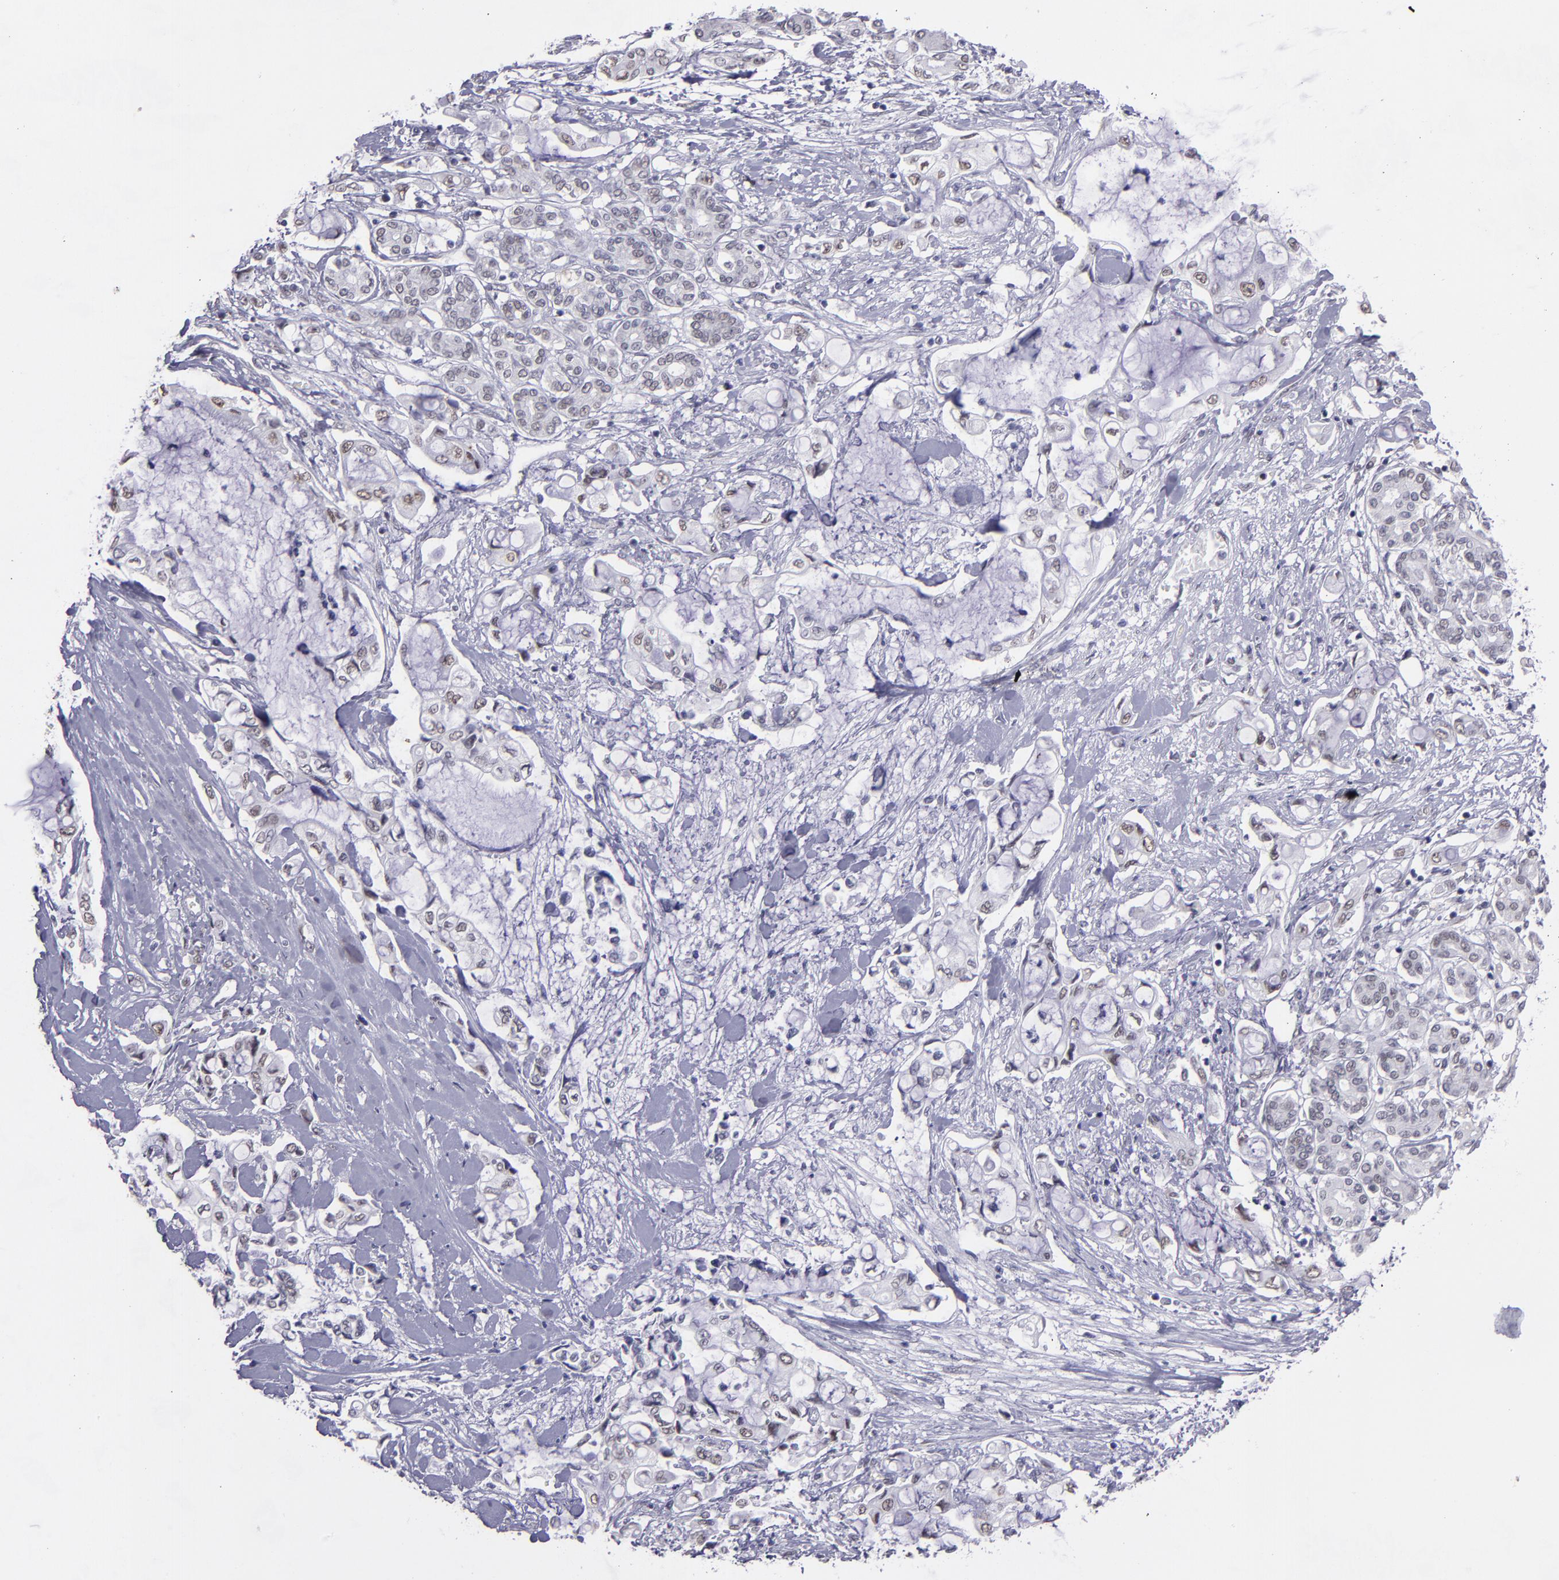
{"staining": {"intensity": "weak", "quantity": "25%-75%", "location": "cytoplasmic/membranous,nuclear"}, "tissue": "pancreatic cancer", "cell_type": "Tumor cells", "image_type": "cancer", "snomed": [{"axis": "morphology", "description": "Adenocarcinoma, NOS"}, {"axis": "topography", "description": "Pancreas"}], "caption": "About 25%-75% of tumor cells in human pancreatic adenocarcinoma exhibit weak cytoplasmic/membranous and nuclear protein expression as visualized by brown immunohistochemical staining.", "gene": "OTUB2", "patient": {"sex": "female", "age": 70}}